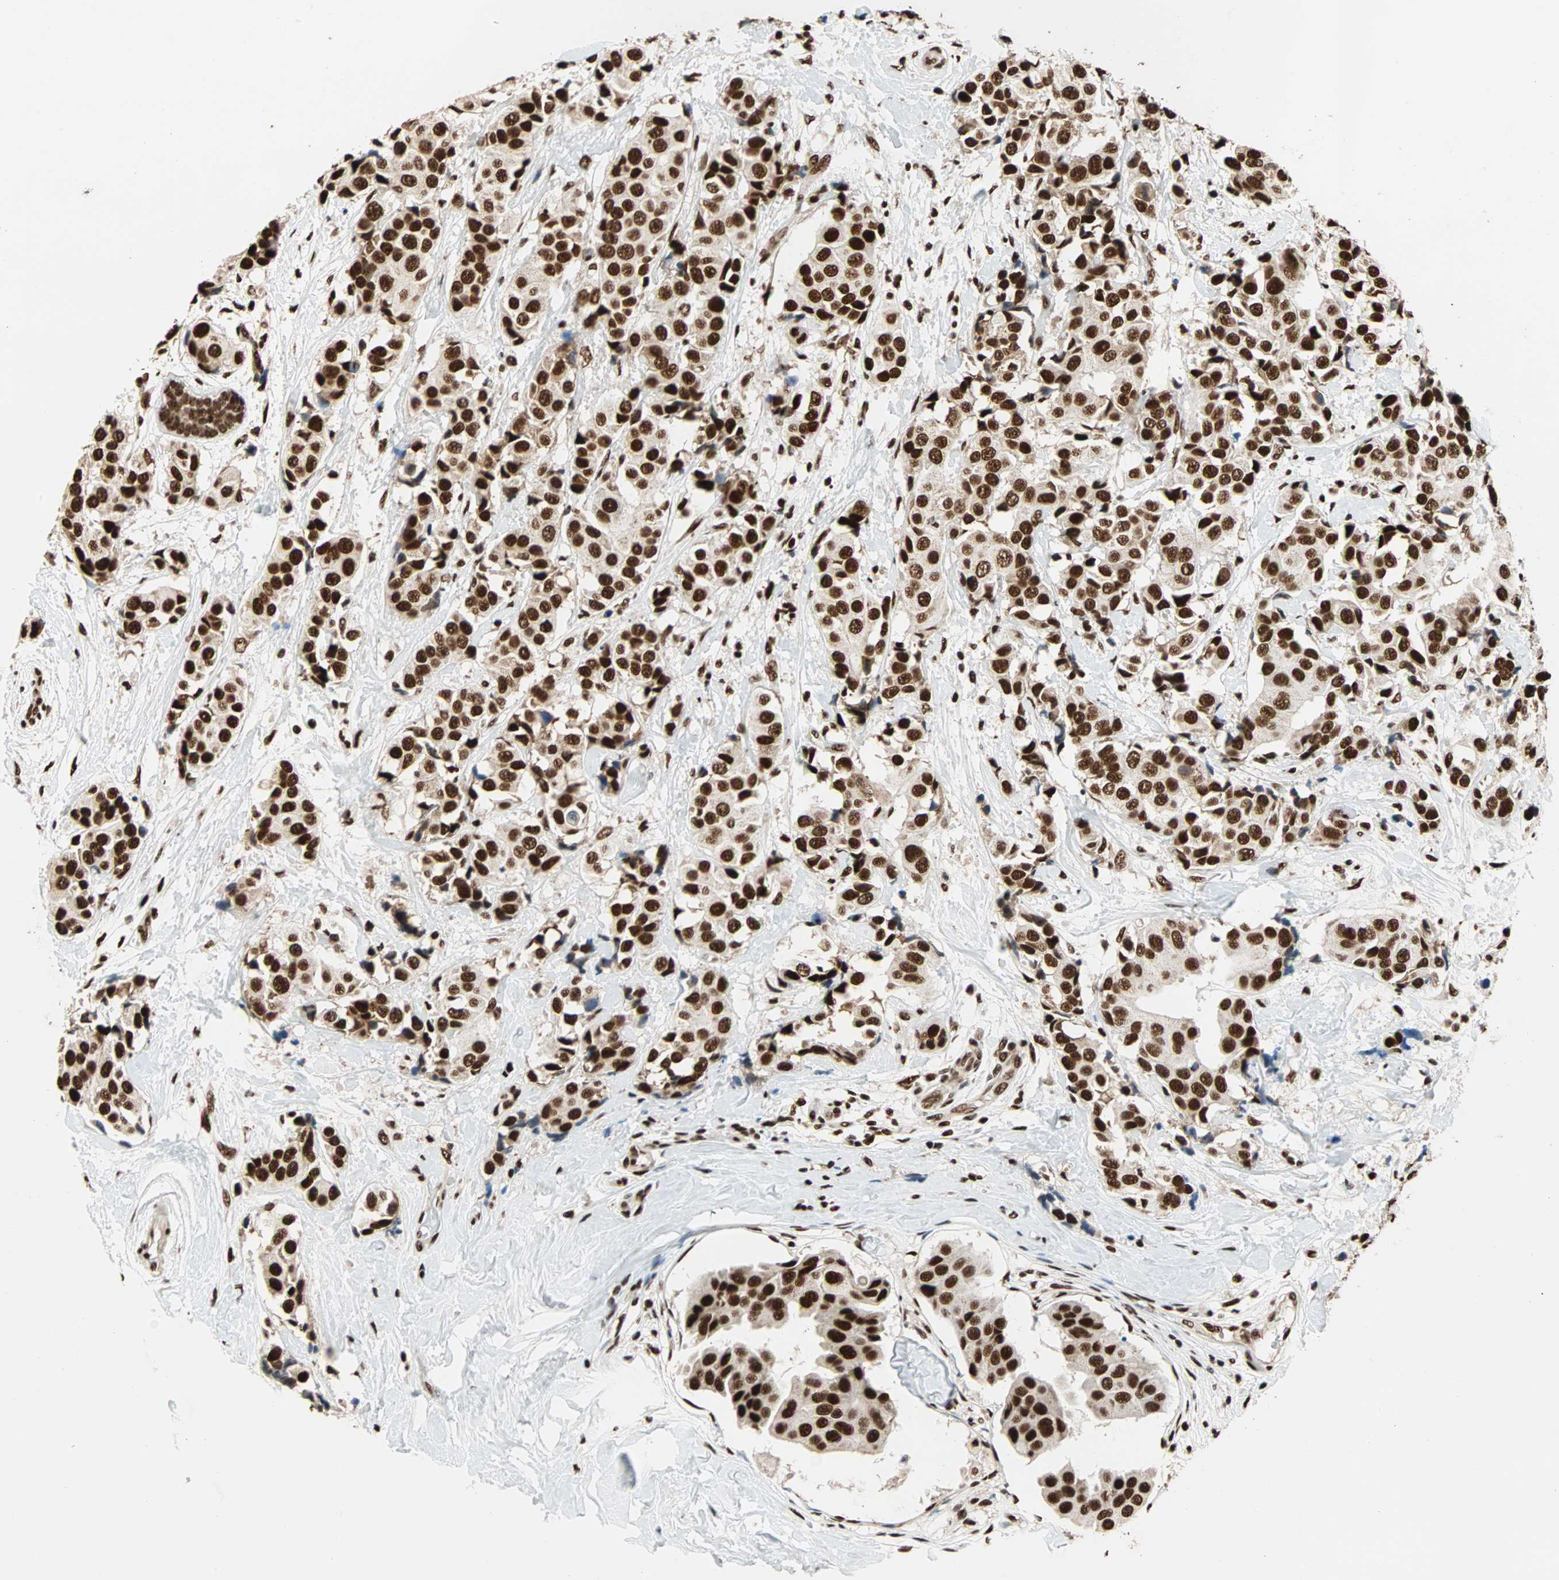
{"staining": {"intensity": "strong", "quantity": ">75%", "location": "nuclear"}, "tissue": "breast cancer", "cell_type": "Tumor cells", "image_type": "cancer", "snomed": [{"axis": "morphology", "description": "Normal tissue, NOS"}, {"axis": "morphology", "description": "Duct carcinoma"}, {"axis": "topography", "description": "Breast"}], "caption": "Protein positivity by immunohistochemistry reveals strong nuclear positivity in approximately >75% of tumor cells in breast intraductal carcinoma. (DAB (3,3'-diaminobenzidine) IHC with brightfield microscopy, high magnification).", "gene": "ILF2", "patient": {"sex": "female", "age": 39}}